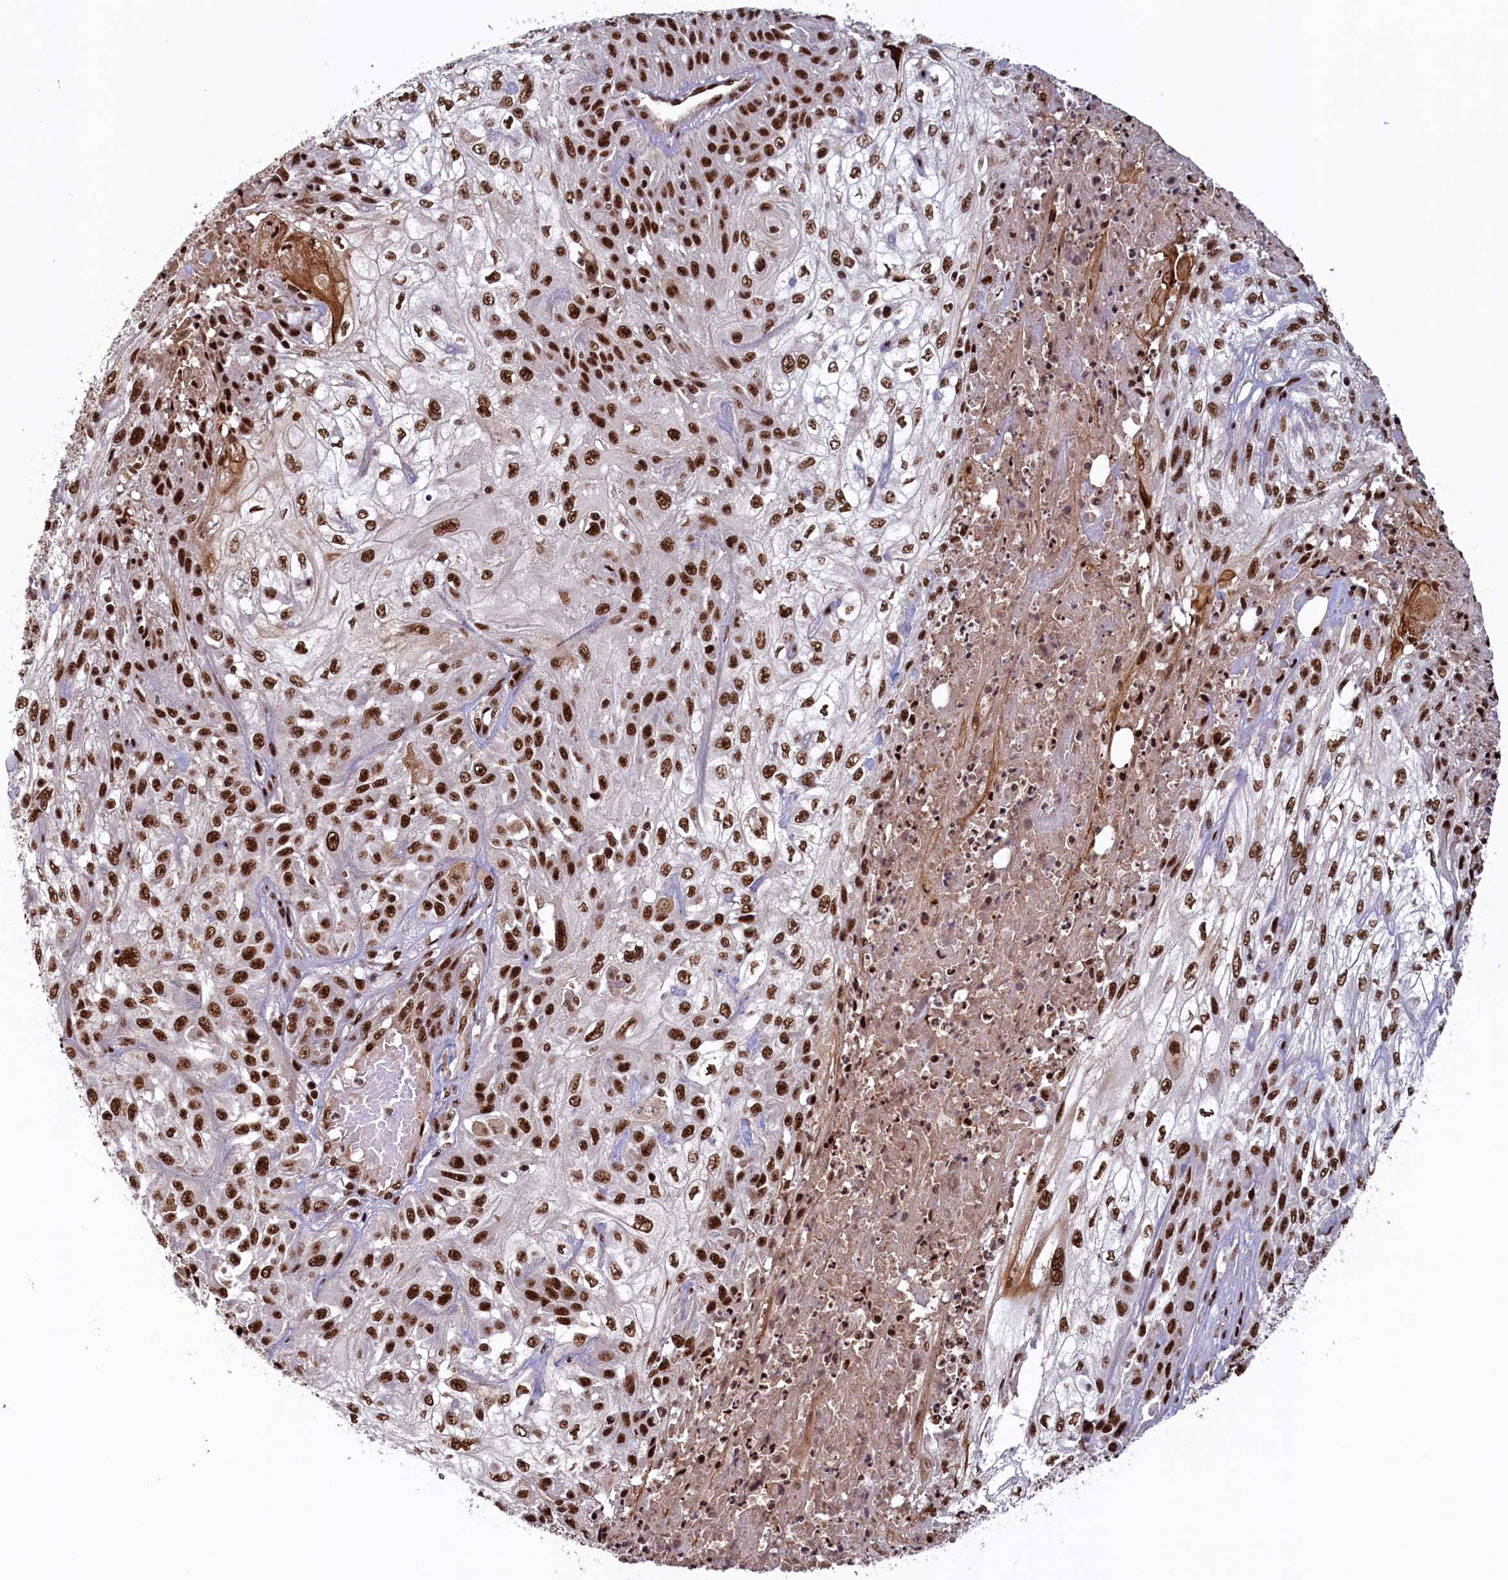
{"staining": {"intensity": "strong", "quantity": ">75%", "location": "nuclear"}, "tissue": "skin cancer", "cell_type": "Tumor cells", "image_type": "cancer", "snomed": [{"axis": "morphology", "description": "Squamous cell carcinoma, NOS"}, {"axis": "morphology", "description": "Squamous cell carcinoma, metastatic, NOS"}, {"axis": "topography", "description": "Skin"}, {"axis": "topography", "description": "Lymph node"}], "caption": "Immunohistochemical staining of human skin cancer demonstrates high levels of strong nuclear protein positivity in about >75% of tumor cells.", "gene": "ZC3H18", "patient": {"sex": "male", "age": 75}}